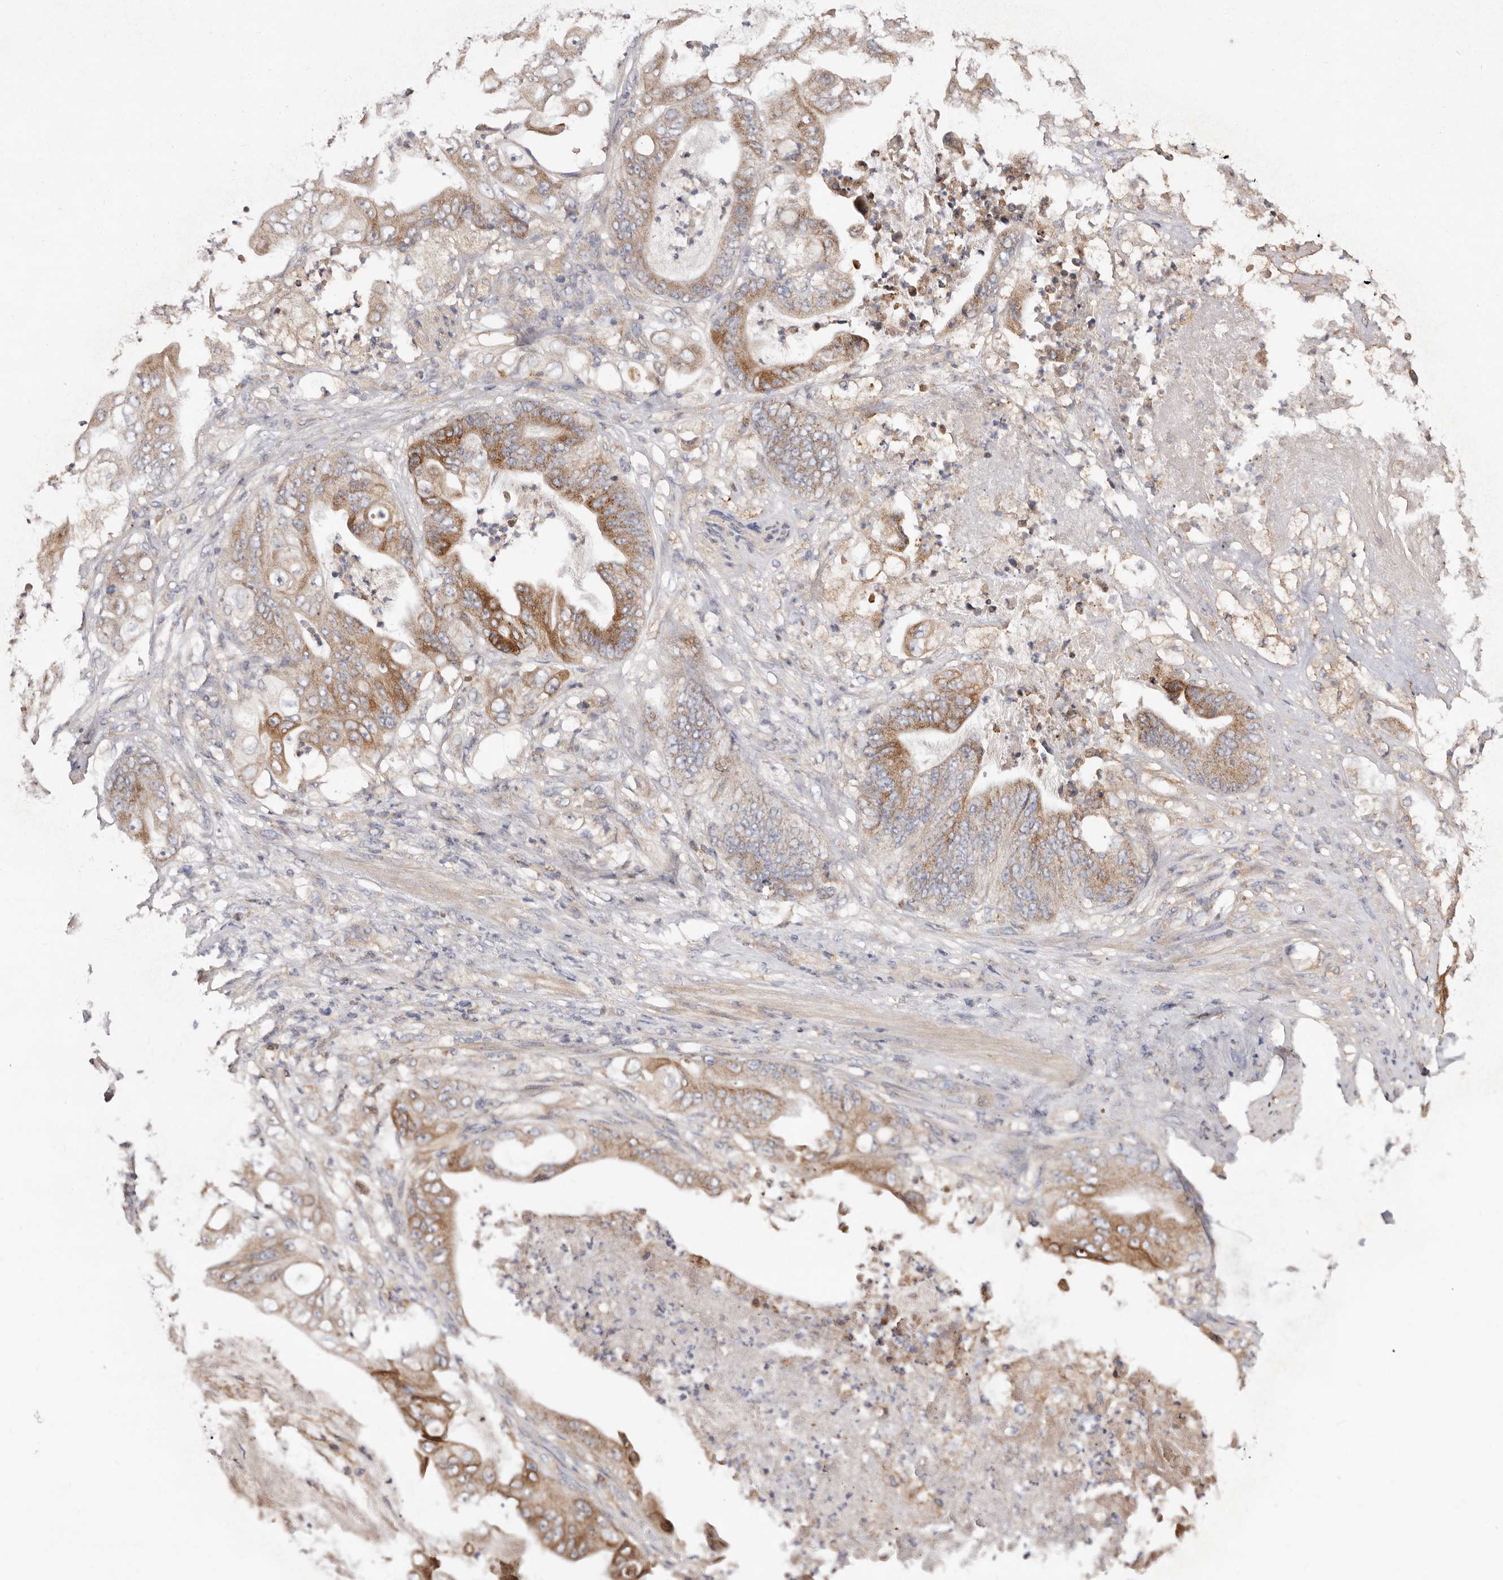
{"staining": {"intensity": "moderate", "quantity": ">75%", "location": "cytoplasmic/membranous"}, "tissue": "stomach cancer", "cell_type": "Tumor cells", "image_type": "cancer", "snomed": [{"axis": "morphology", "description": "Adenocarcinoma, NOS"}, {"axis": "topography", "description": "Stomach"}], "caption": "Protein expression by immunohistochemistry exhibits moderate cytoplasmic/membranous expression in about >75% of tumor cells in stomach cancer.", "gene": "LRRC25", "patient": {"sex": "female", "age": 73}}